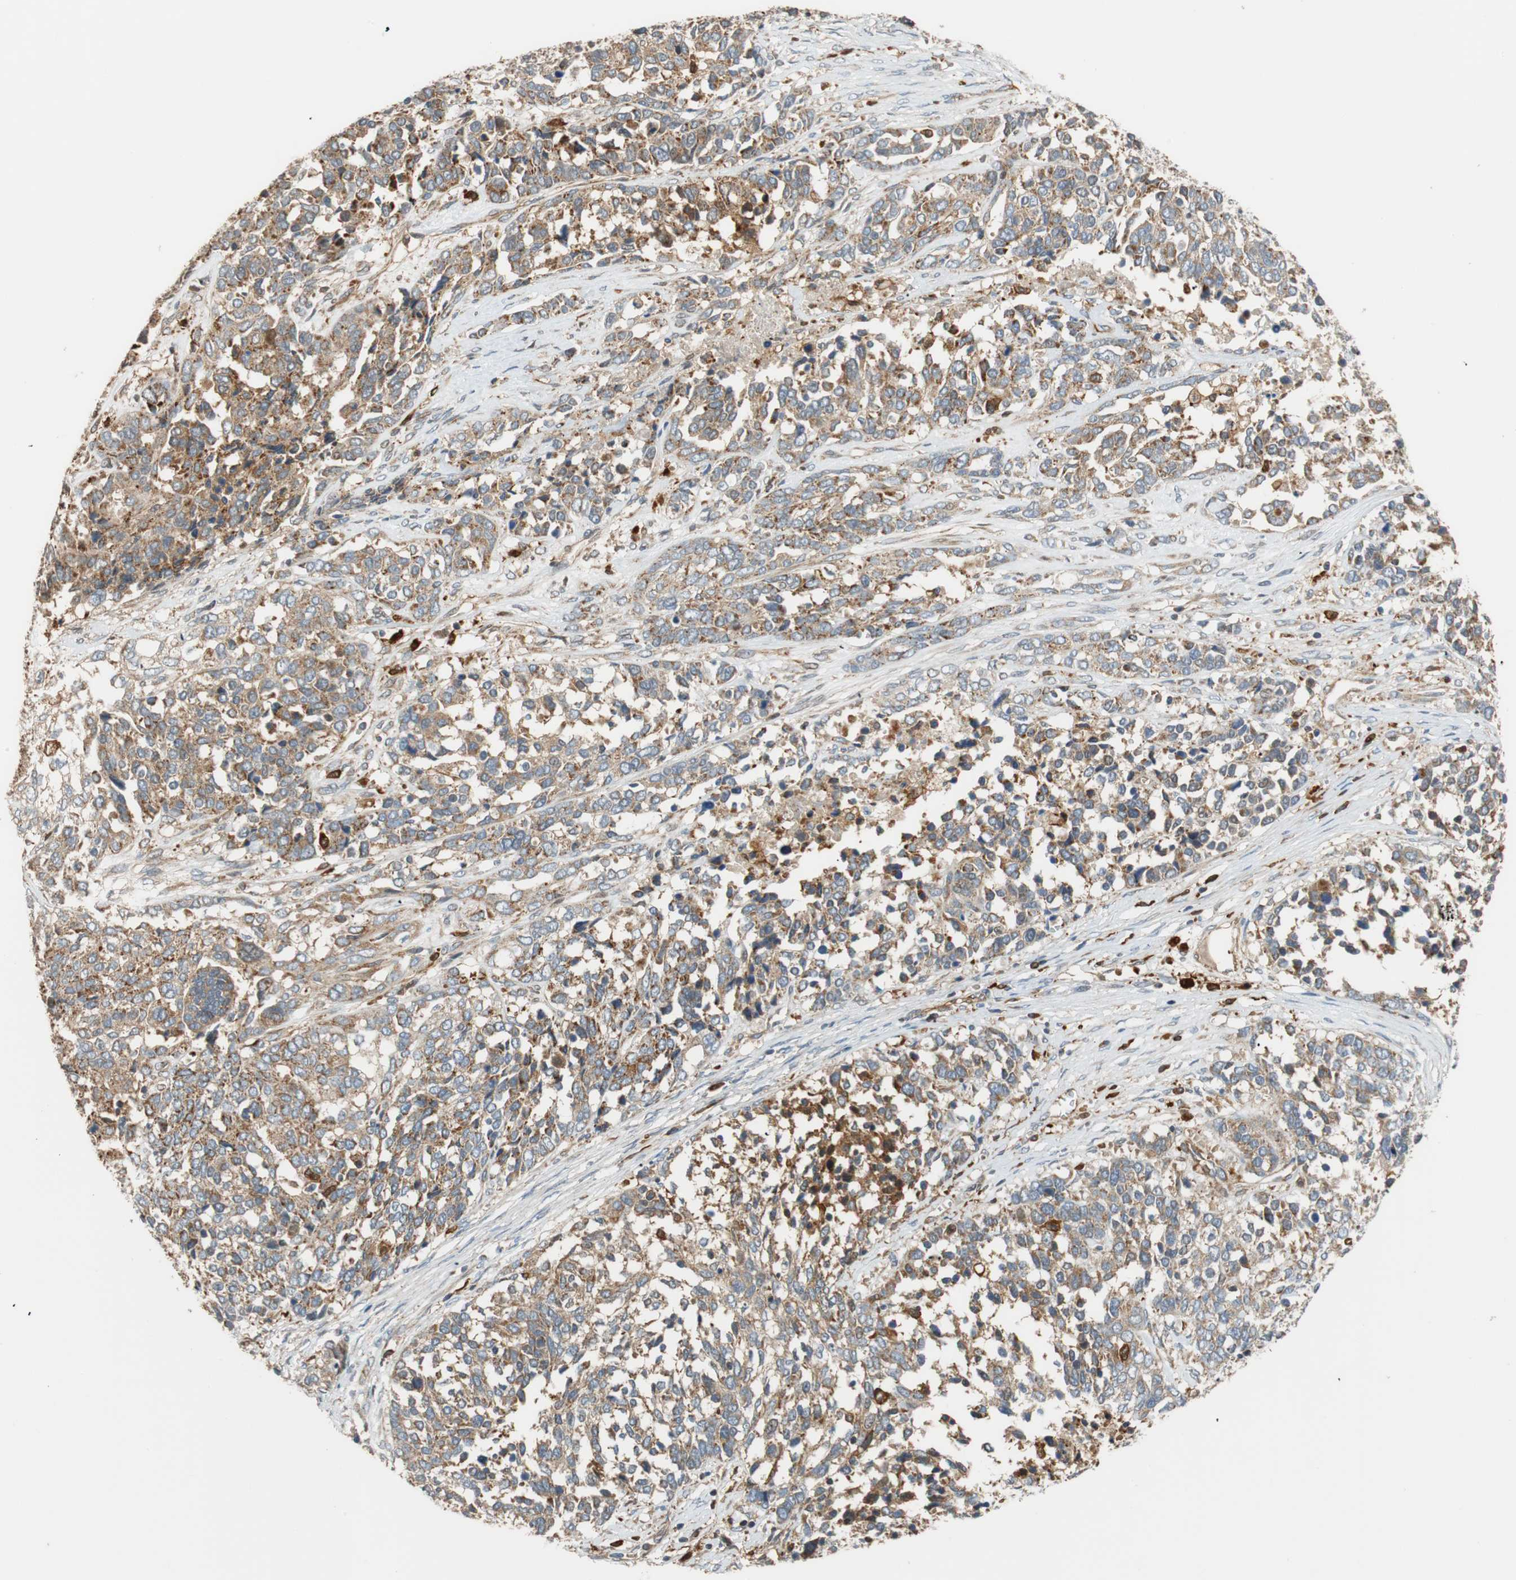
{"staining": {"intensity": "moderate", "quantity": ">75%", "location": "cytoplasmic/membranous"}, "tissue": "ovarian cancer", "cell_type": "Tumor cells", "image_type": "cancer", "snomed": [{"axis": "morphology", "description": "Cystadenocarcinoma, serous, NOS"}, {"axis": "topography", "description": "Ovary"}], "caption": "A high-resolution image shows IHC staining of ovarian serous cystadenocarcinoma, which demonstrates moderate cytoplasmic/membranous staining in approximately >75% of tumor cells.", "gene": "PARP14", "patient": {"sex": "female", "age": 44}}